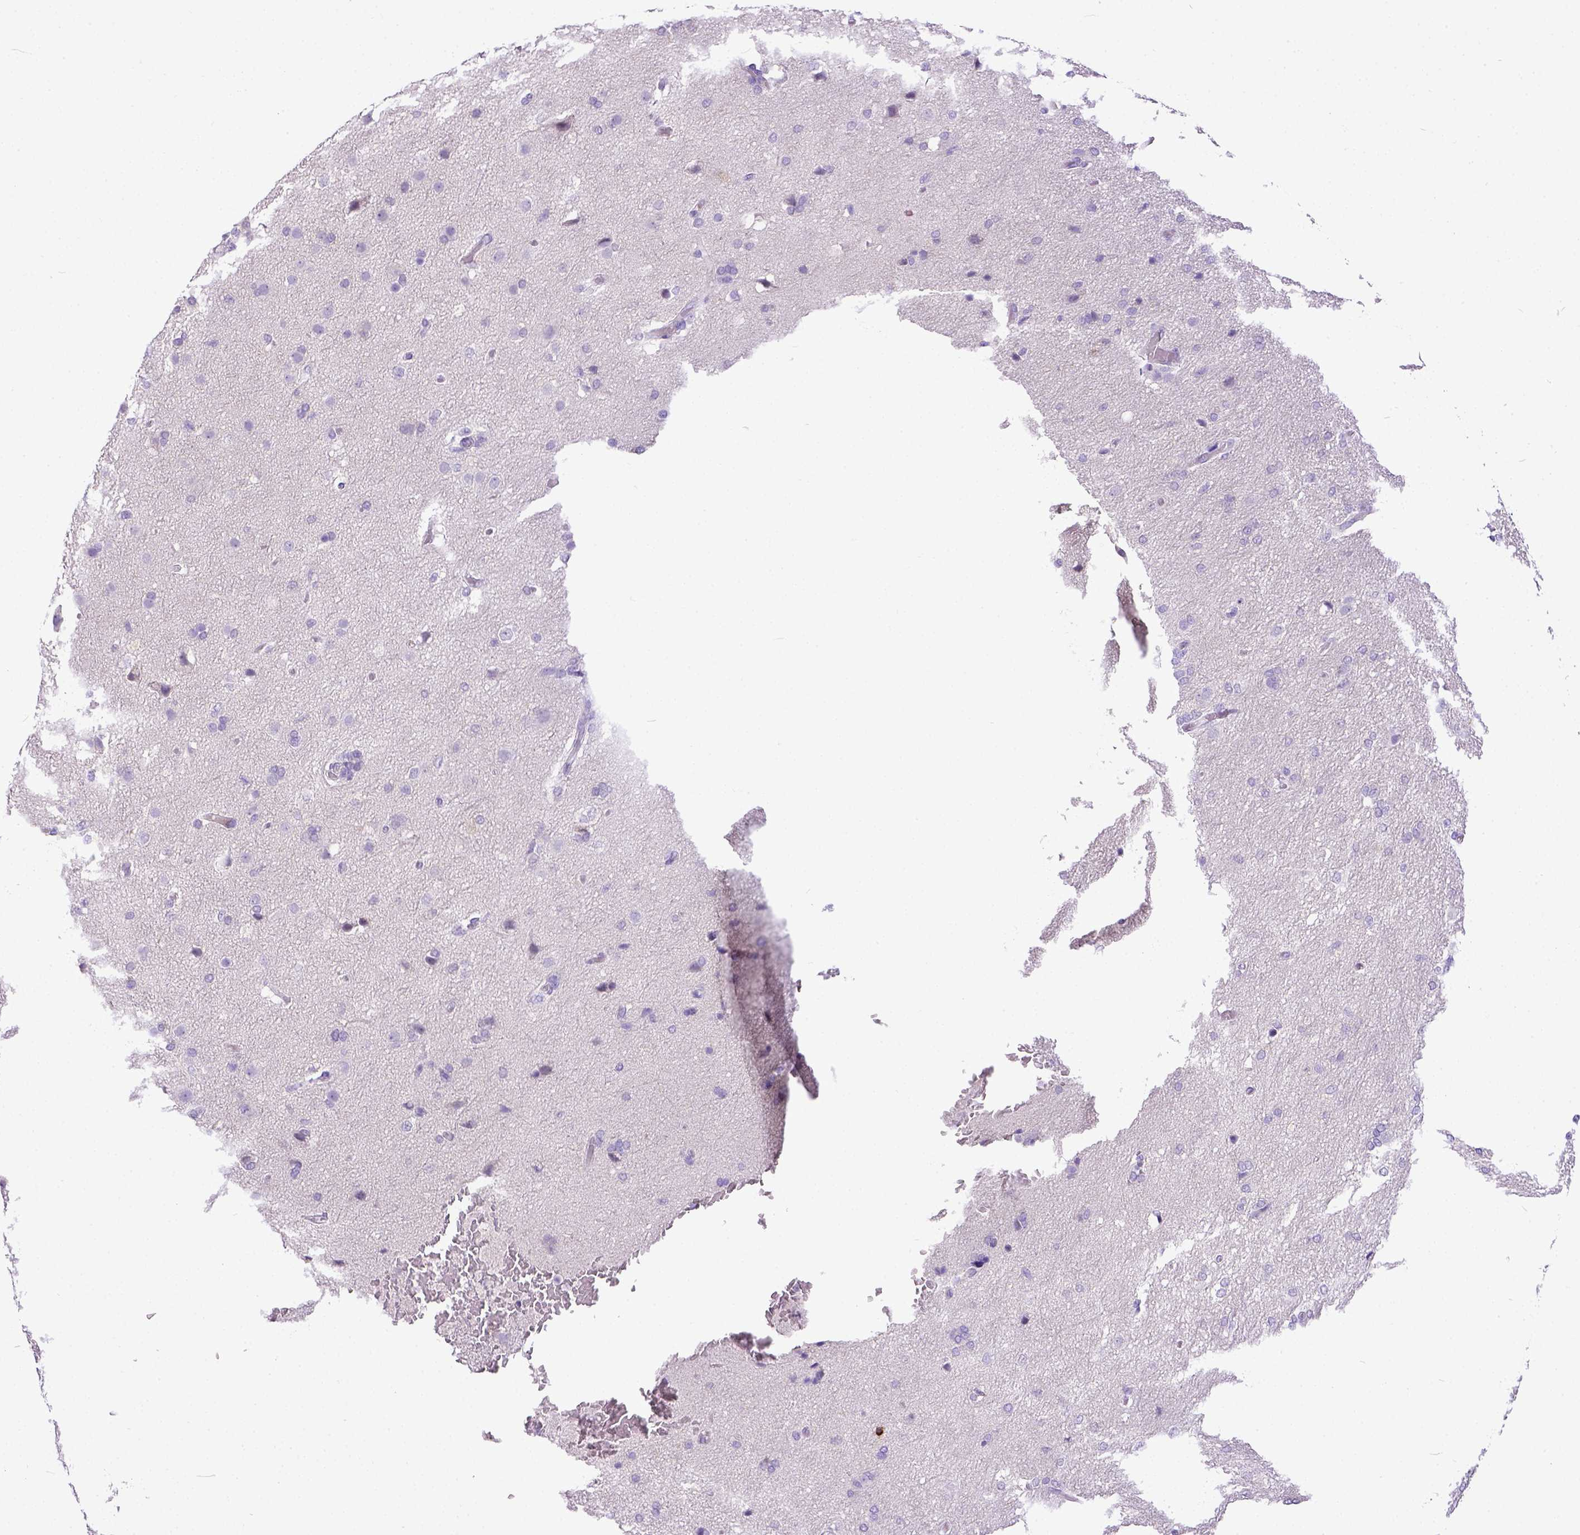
{"staining": {"intensity": "negative", "quantity": "none", "location": "none"}, "tissue": "glioma", "cell_type": "Tumor cells", "image_type": "cancer", "snomed": [{"axis": "morphology", "description": "Glioma, malignant, High grade"}, {"axis": "topography", "description": "Brain"}], "caption": "Glioma was stained to show a protein in brown. There is no significant positivity in tumor cells.", "gene": "KIT", "patient": {"sex": "male", "age": 68}}